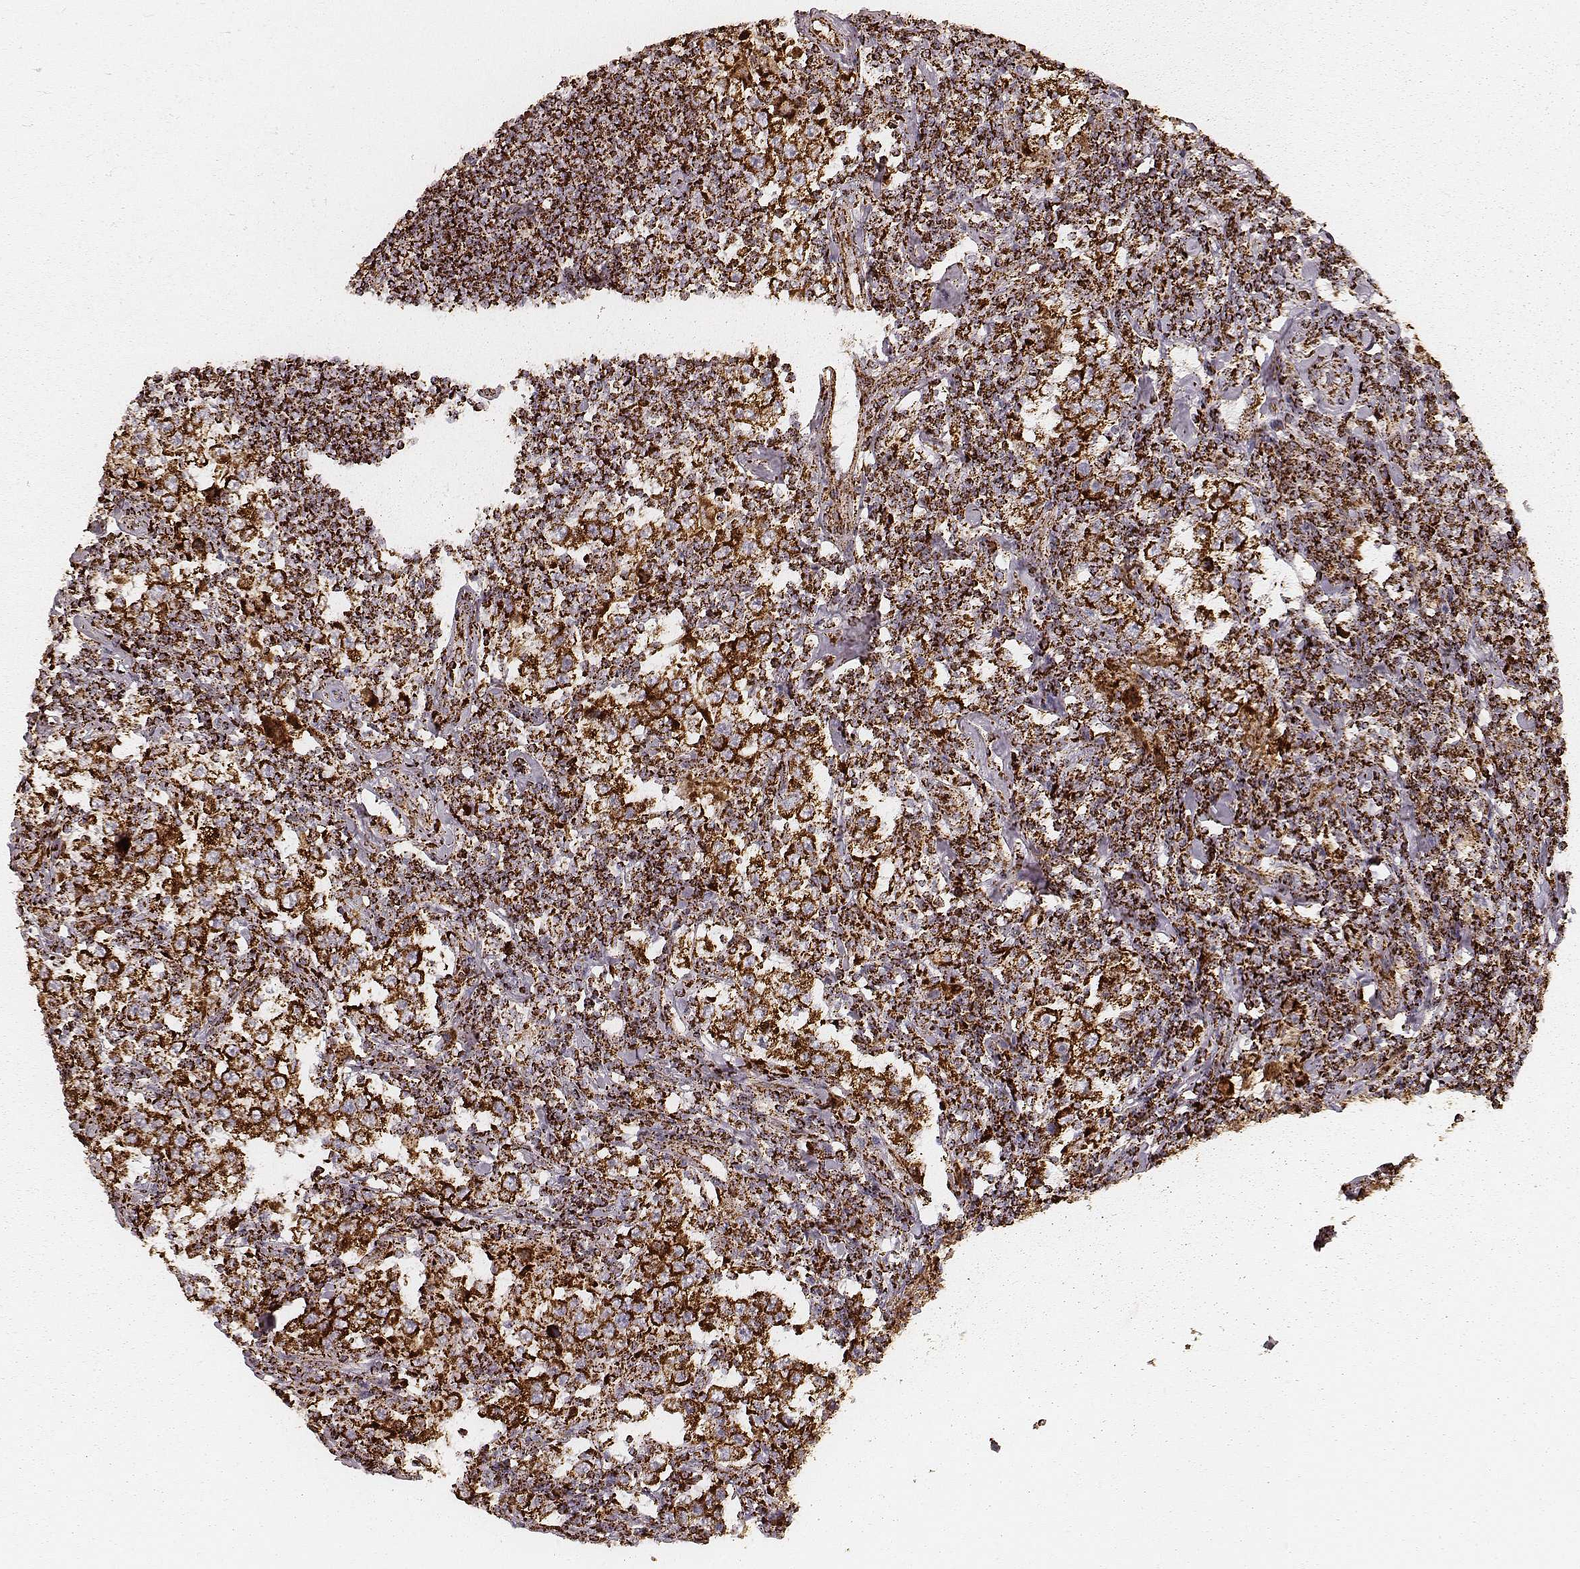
{"staining": {"intensity": "strong", "quantity": ">75%", "location": "cytoplasmic/membranous"}, "tissue": "testis cancer", "cell_type": "Tumor cells", "image_type": "cancer", "snomed": [{"axis": "morphology", "description": "Seminoma, NOS"}, {"axis": "morphology", "description": "Carcinoma, Embryonal, NOS"}, {"axis": "topography", "description": "Testis"}], "caption": "About >75% of tumor cells in human testis seminoma display strong cytoplasmic/membranous protein expression as visualized by brown immunohistochemical staining.", "gene": "CS", "patient": {"sex": "male", "age": 41}}